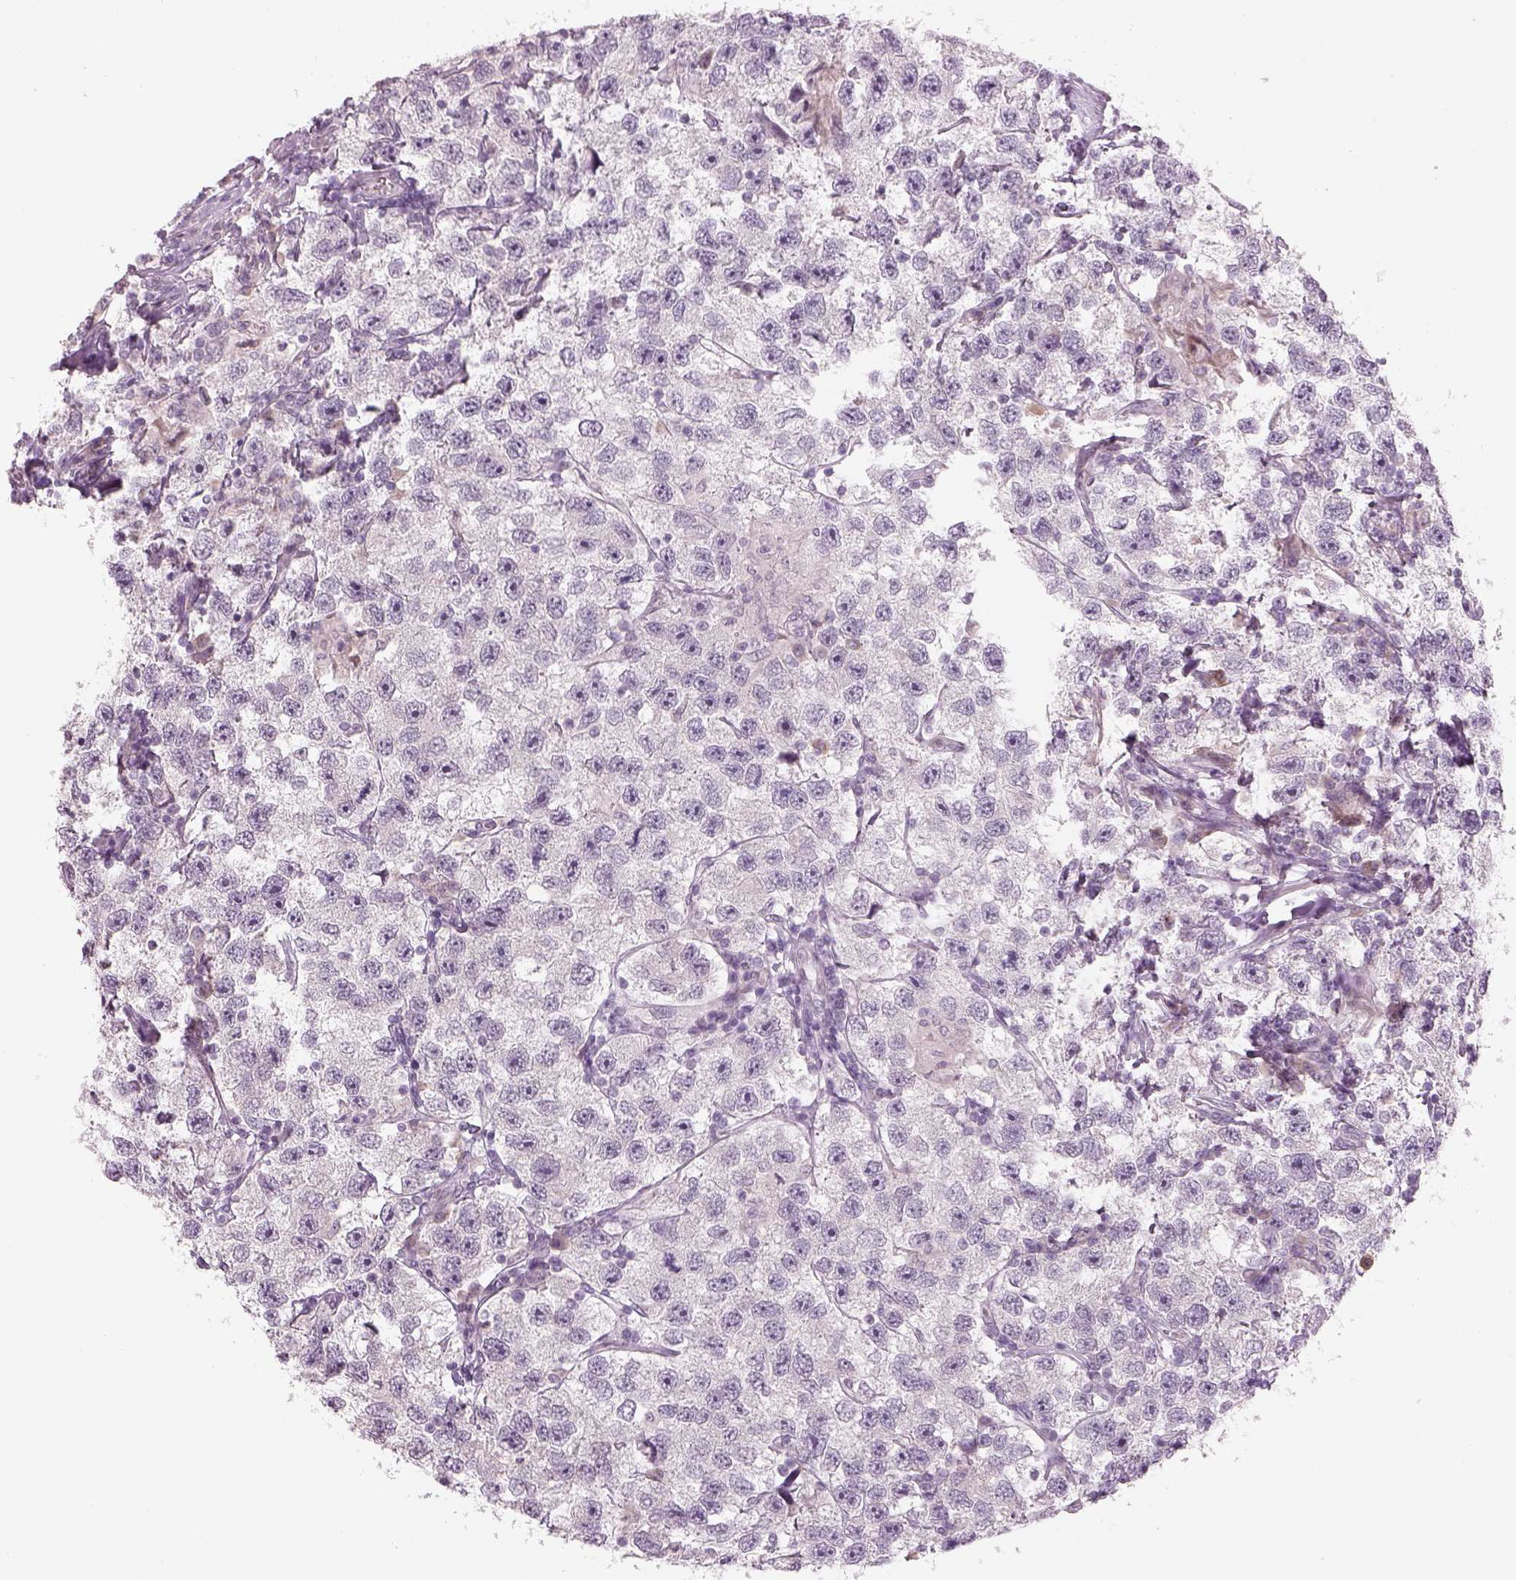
{"staining": {"intensity": "negative", "quantity": "none", "location": "none"}, "tissue": "testis cancer", "cell_type": "Tumor cells", "image_type": "cancer", "snomed": [{"axis": "morphology", "description": "Seminoma, NOS"}, {"axis": "topography", "description": "Testis"}], "caption": "This is an immunohistochemistry (IHC) micrograph of testis cancer (seminoma). There is no positivity in tumor cells.", "gene": "PENK", "patient": {"sex": "male", "age": 26}}